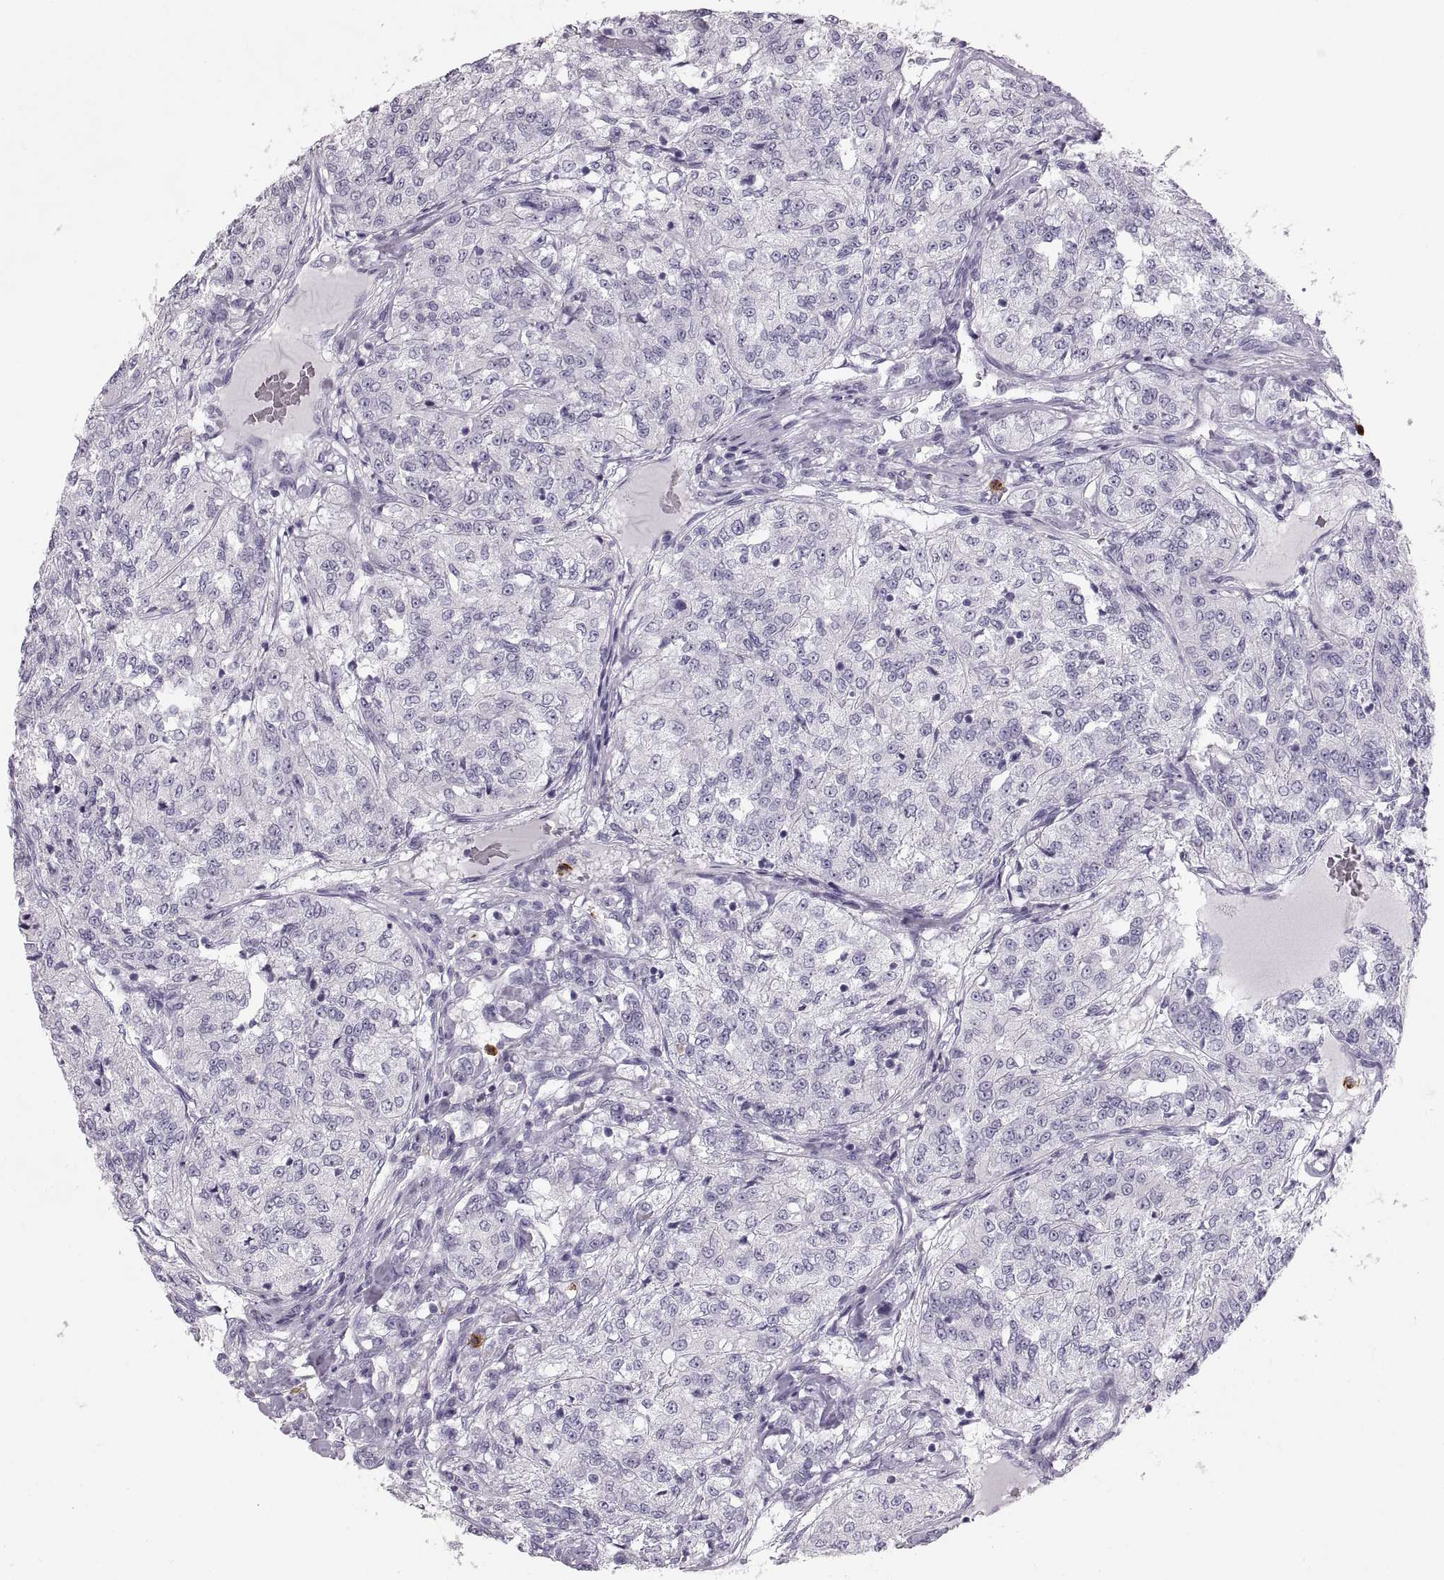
{"staining": {"intensity": "negative", "quantity": "none", "location": "none"}, "tissue": "renal cancer", "cell_type": "Tumor cells", "image_type": "cancer", "snomed": [{"axis": "morphology", "description": "Adenocarcinoma, NOS"}, {"axis": "topography", "description": "Kidney"}], "caption": "Immunohistochemical staining of human renal adenocarcinoma reveals no significant expression in tumor cells. (Brightfield microscopy of DAB (3,3'-diaminobenzidine) immunohistochemistry at high magnification).", "gene": "MILR1", "patient": {"sex": "female", "age": 63}}